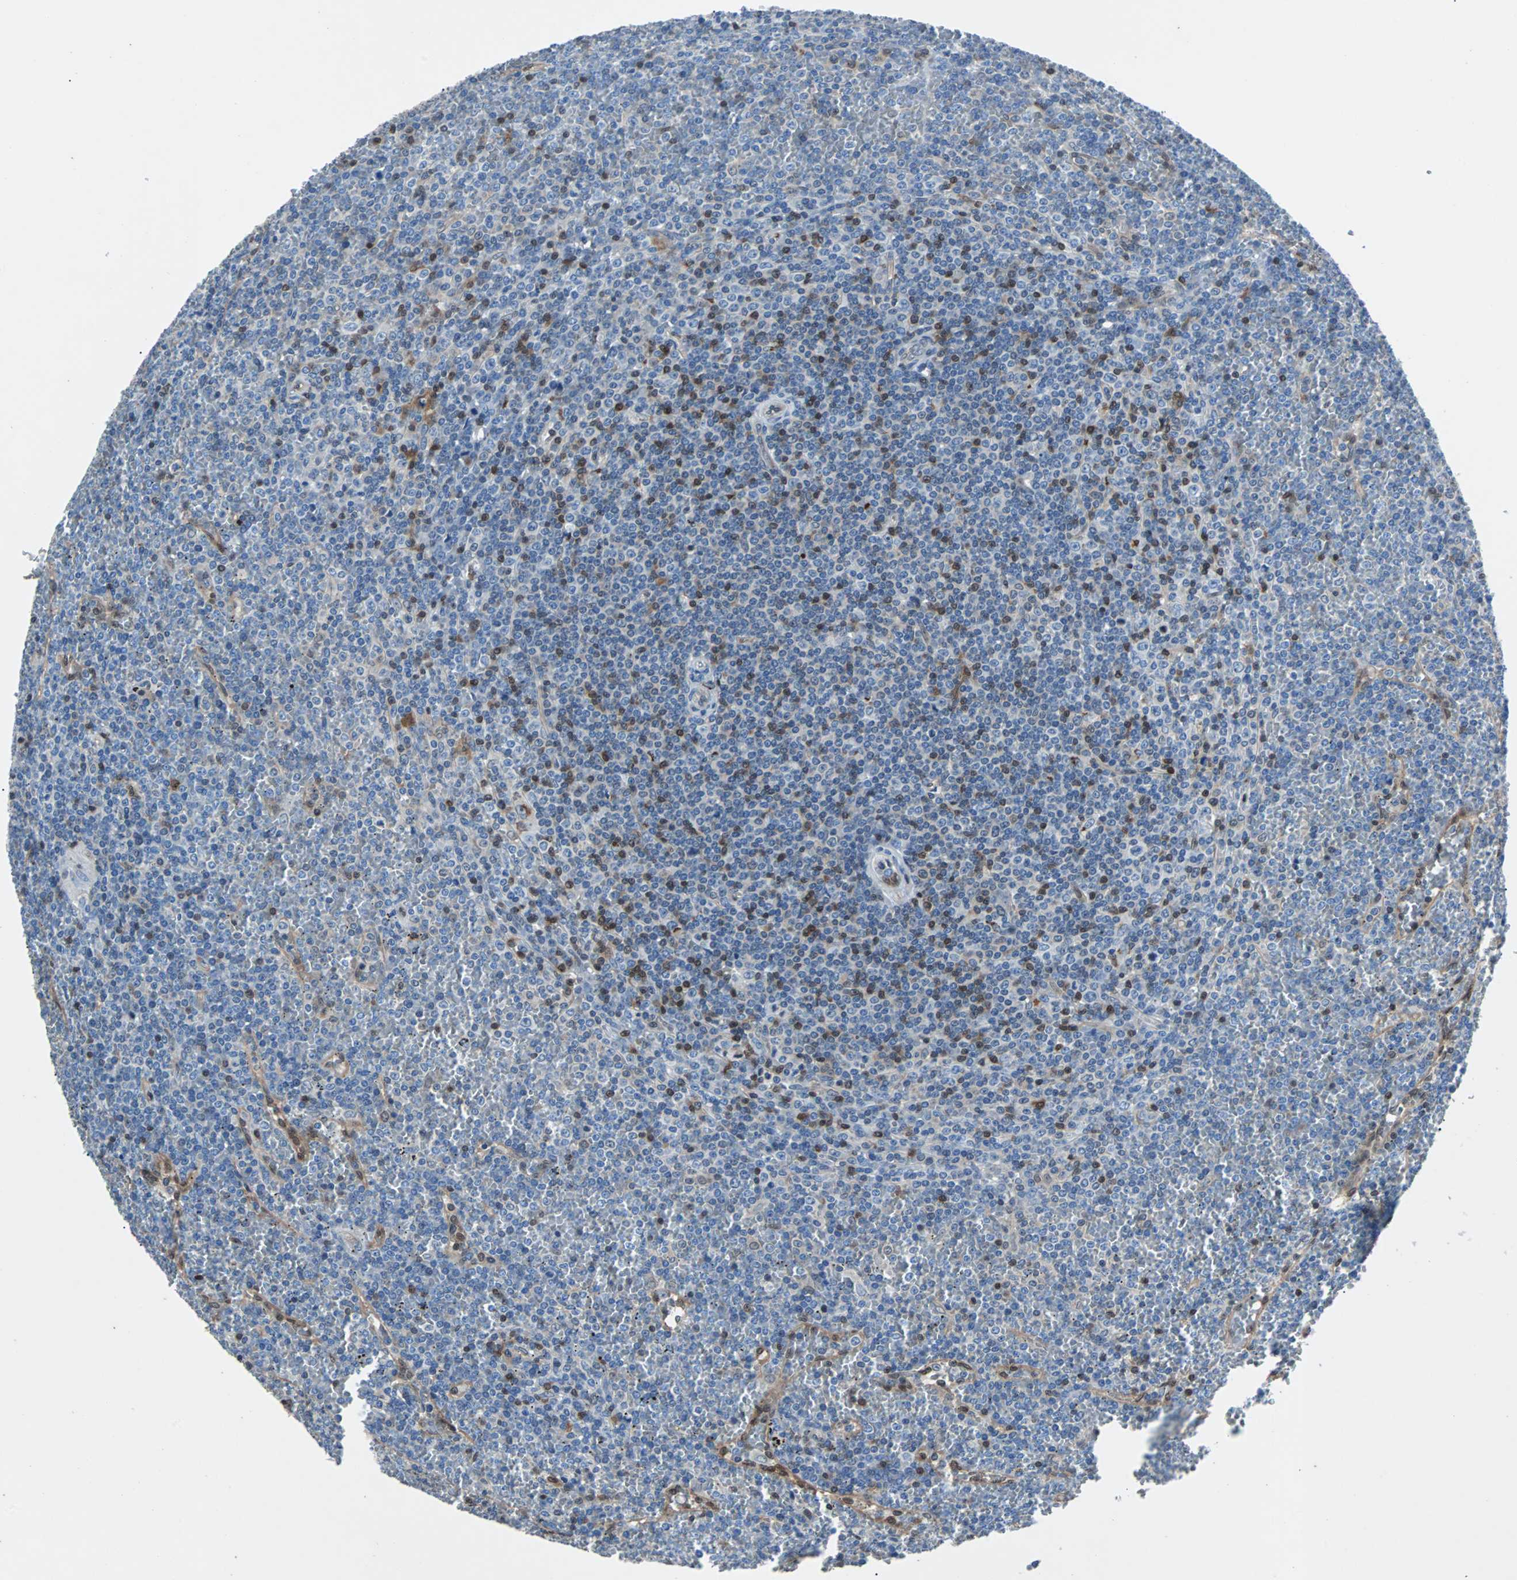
{"staining": {"intensity": "moderate", "quantity": "<25%", "location": "nuclear"}, "tissue": "lymphoma", "cell_type": "Tumor cells", "image_type": "cancer", "snomed": [{"axis": "morphology", "description": "Malignant lymphoma, non-Hodgkin's type, Low grade"}, {"axis": "topography", "description": "Spleen"}], "caption": "Brown immunohistochemical staining in malignant lymphoma, non-Hodgkin's type (low-grade) displays moderate nuclear positivity in approximately <25% of tumor cells.", "gene": "MAP2K6", "patient": {"sex": "female", "age": 19}}